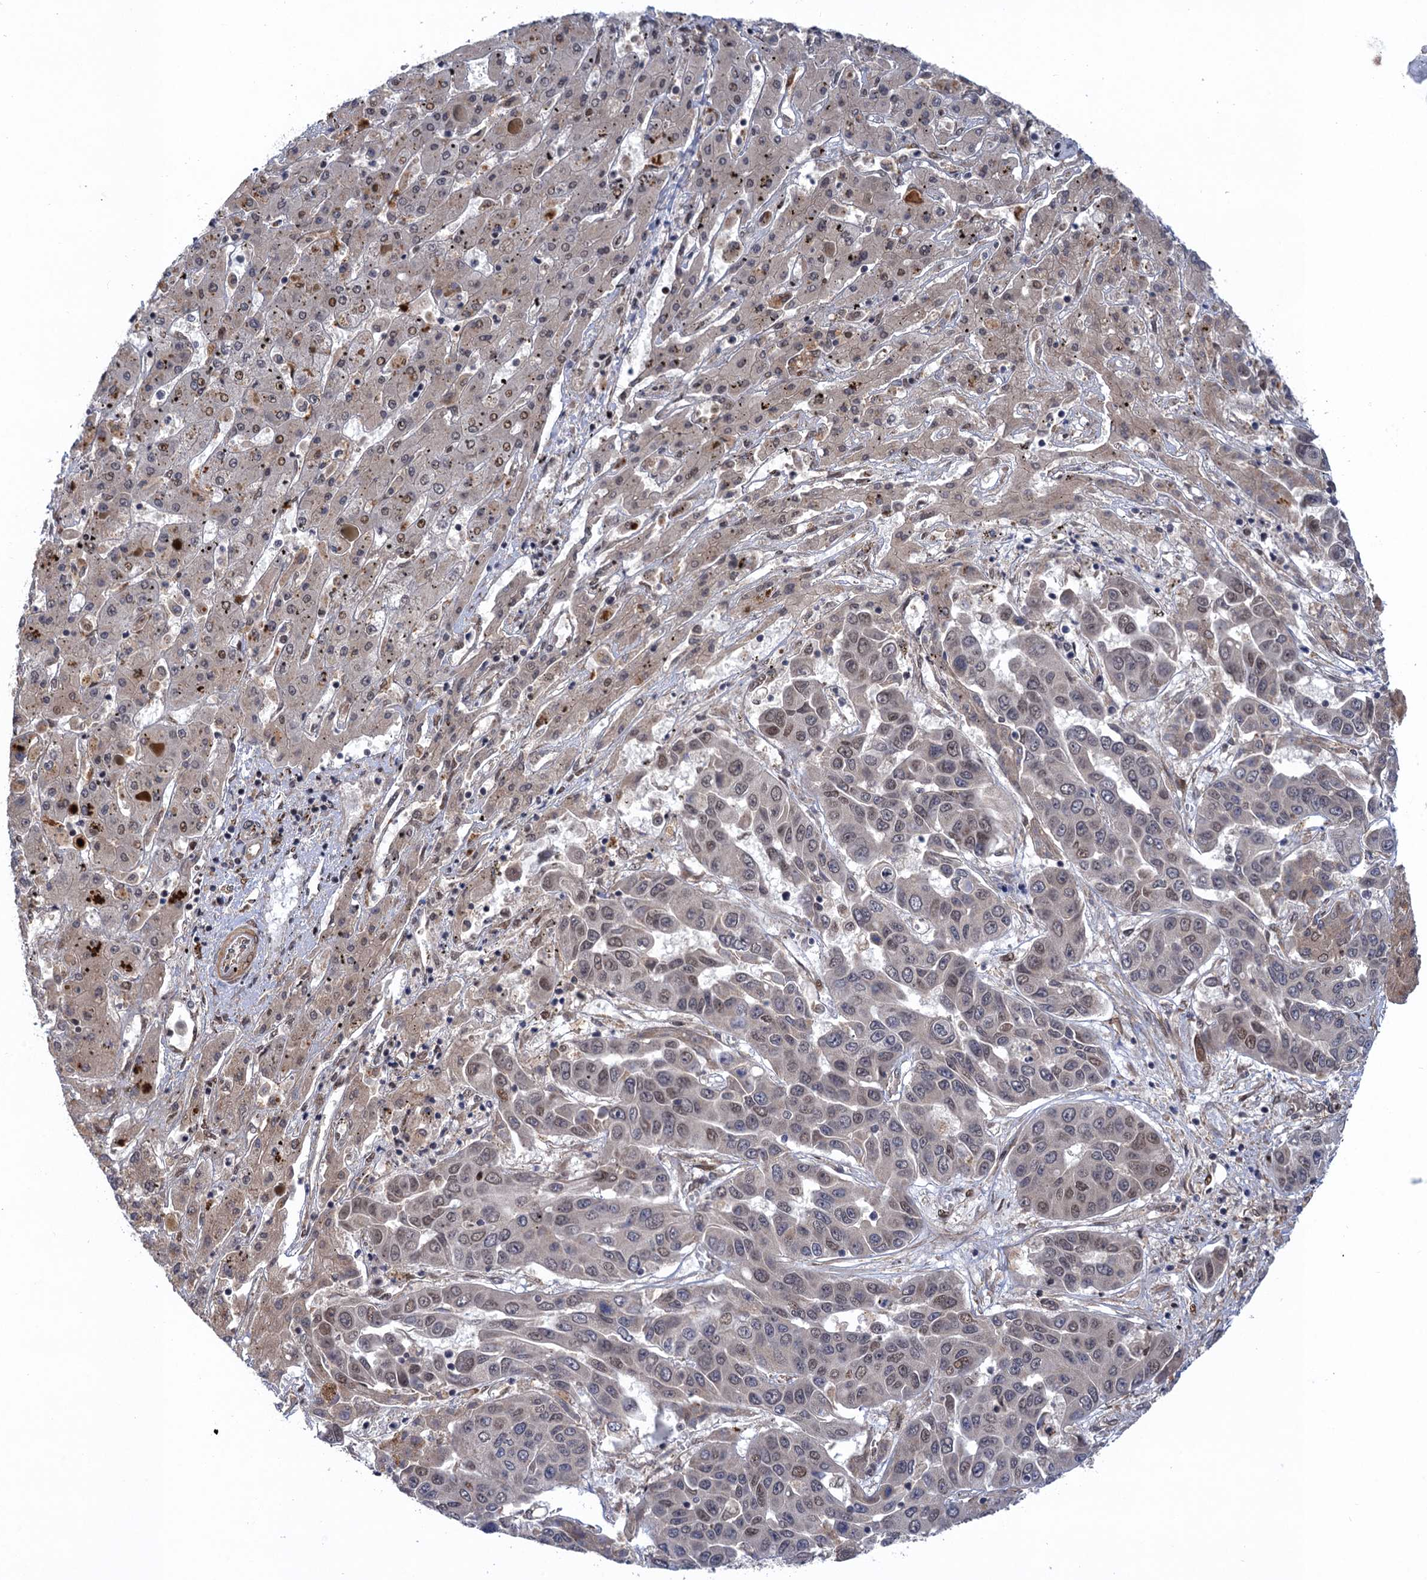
{"staining": {"intensity": "weak", "quantity": "25%-75%", "location": "nuclear"}, "tissue": "liver cancer", "cell_type": "Tumor cells", "image_type": "cancer", "snomed": [{"axis": "morphology", "description": "Cholangiocarcinoma"}, {"axis": "topography", "description": "Liver"}], "caption": "Immunohistochemistry of cholangiocarcinoma (liver) exhibits low levels of weak nuclear staining in about 25%-75% of tumor cells.", "gene": "NEK8", "patient": {"sex": "female", "age": 52}}